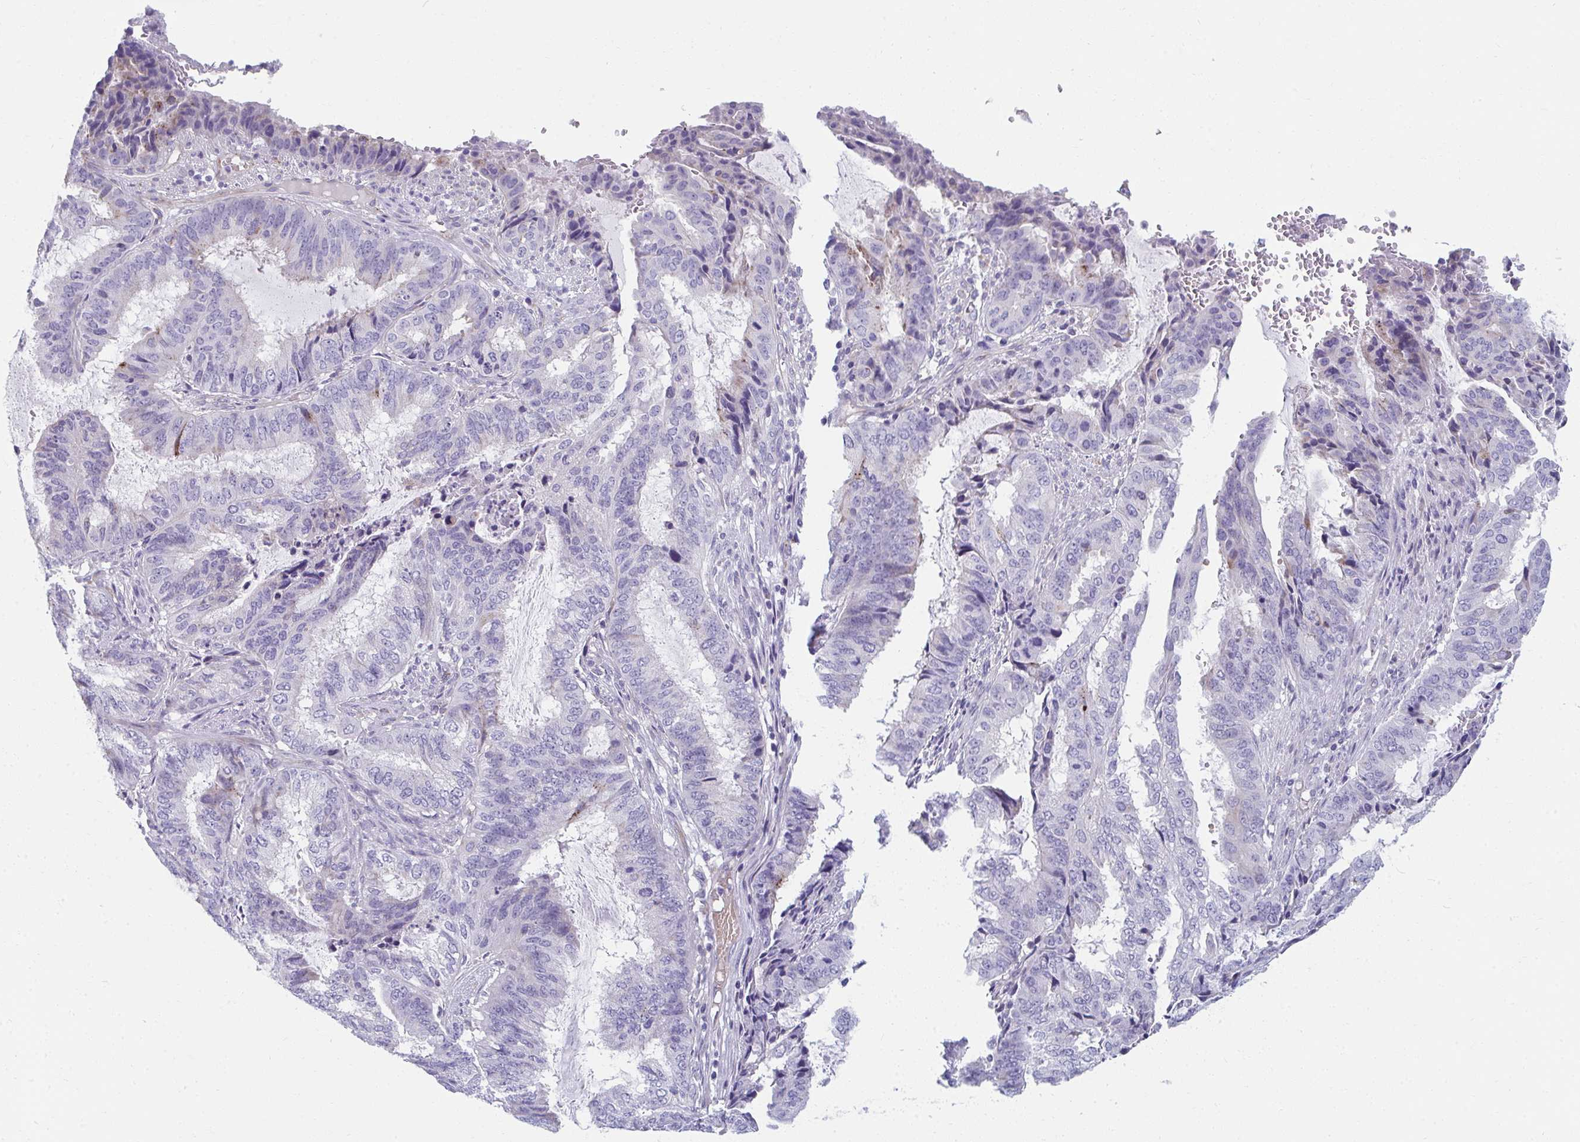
{"staining": {"intensity": "negative", "quantity": "none", "location": "none"}, "tissue": "endometrial cancer", "cell_type": "Tumor cells", "image_type": "cancer", "snomed": [{"axis": "morphology", "description": "Adenocarcinoma, NOS"}, {"axis": "topography", "description": "Endometrium"}], "caption": "Endometrial cancer was stained to show a protein in brown. There is no significant positivity in tumor cells.", "gene": "EIF1AD", "patient": {"sex": "female", "age": 51}}